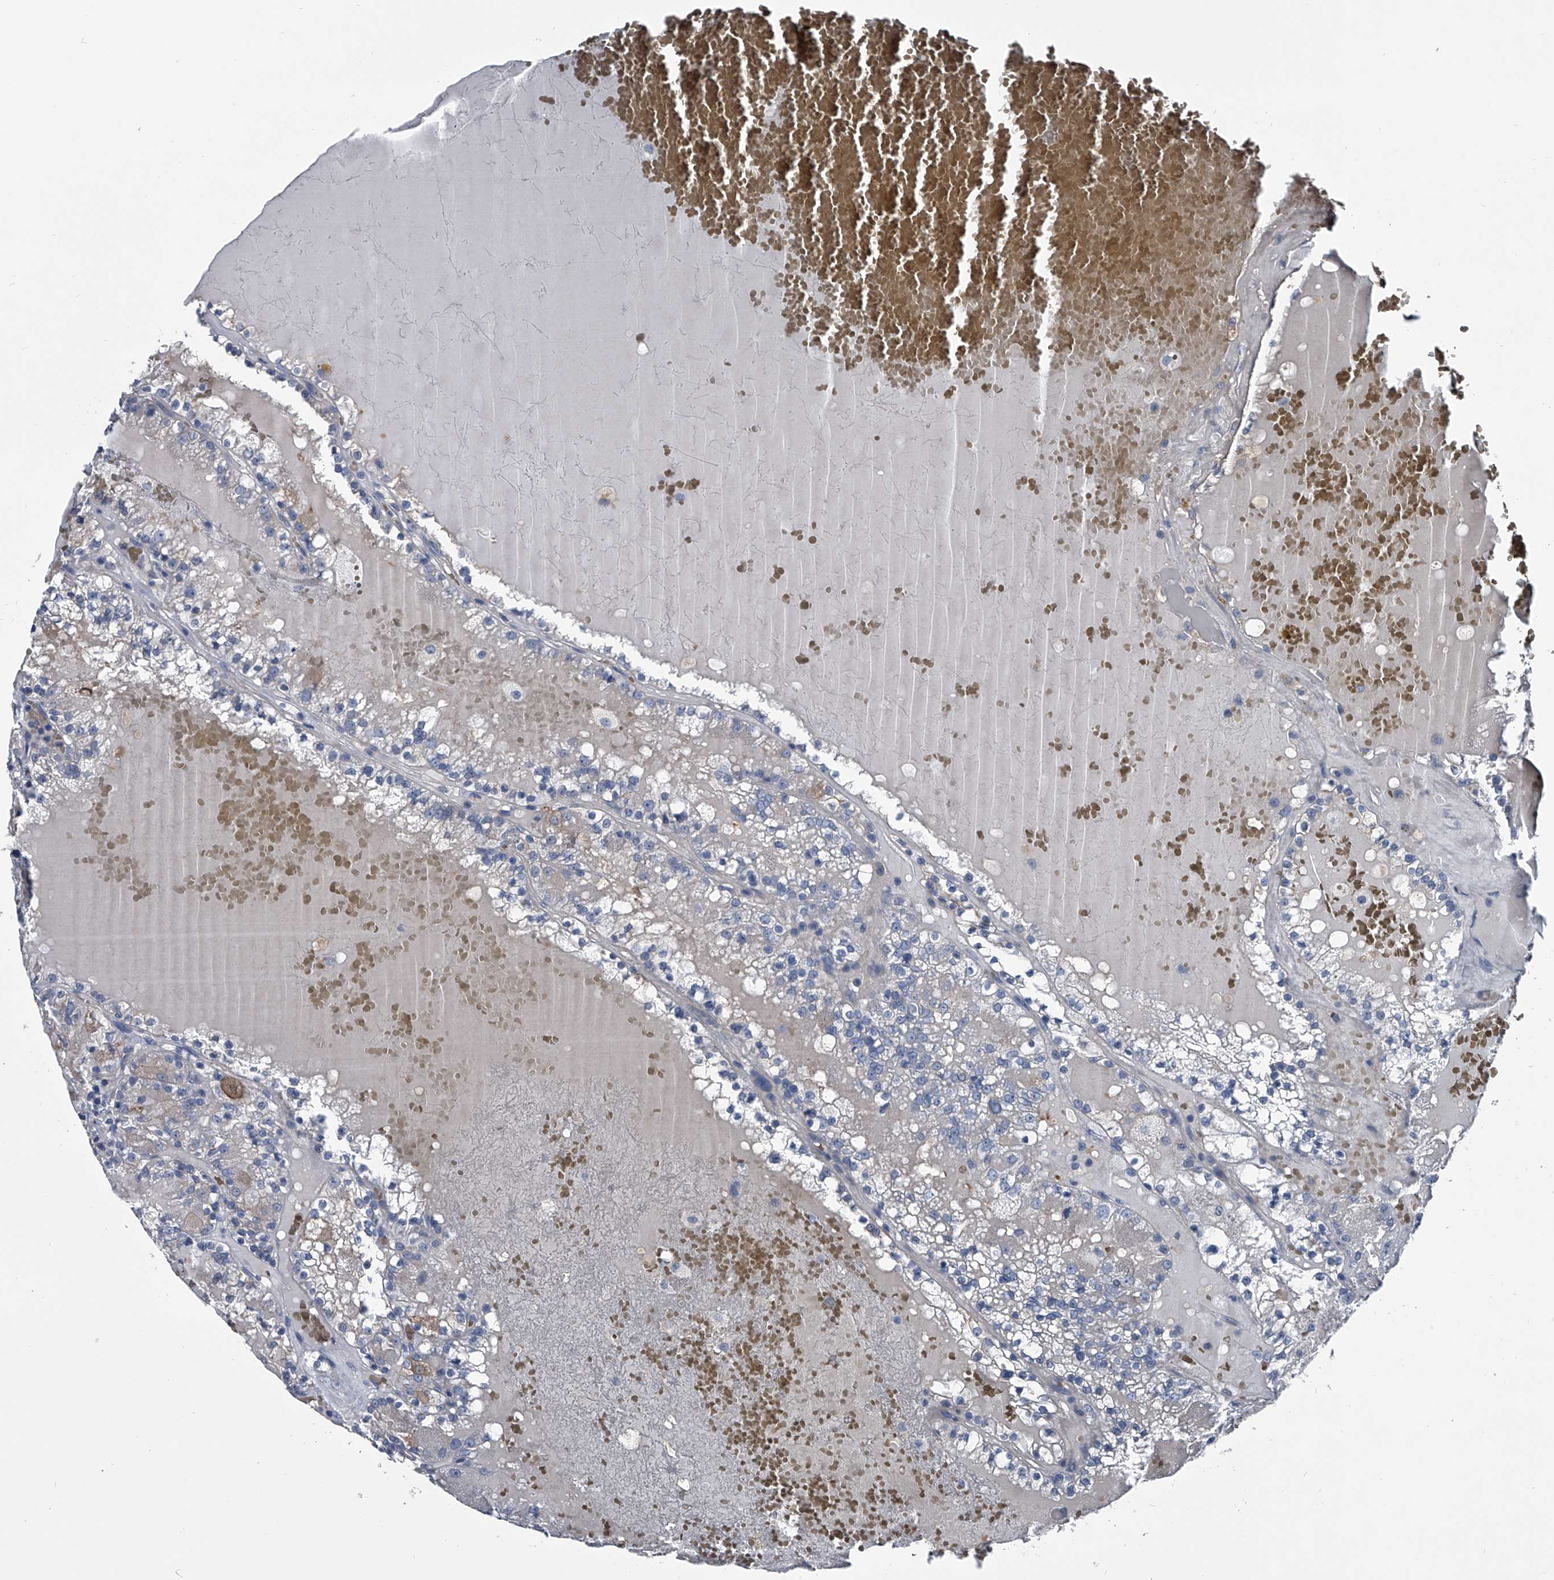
{"staining": {"intensity": "negative", "quantity": "none", "location": "none"}, "tissue": "renal cancer", "cell_type": "Tumor cells", "image_type": "cancer", "snomed": [{"axis": "morphology", "description": "Adenocarcinoma, NOS"}, {"axis": "topography", "description": "Kidney"}], "caption": "An image of renal adenocarcinoma stained for a protein displays no brown staining in tumor cells. Nuclei are stained in blue.", "gene": "KIF13A", "patient": {"sex": "female", "age": 56}}